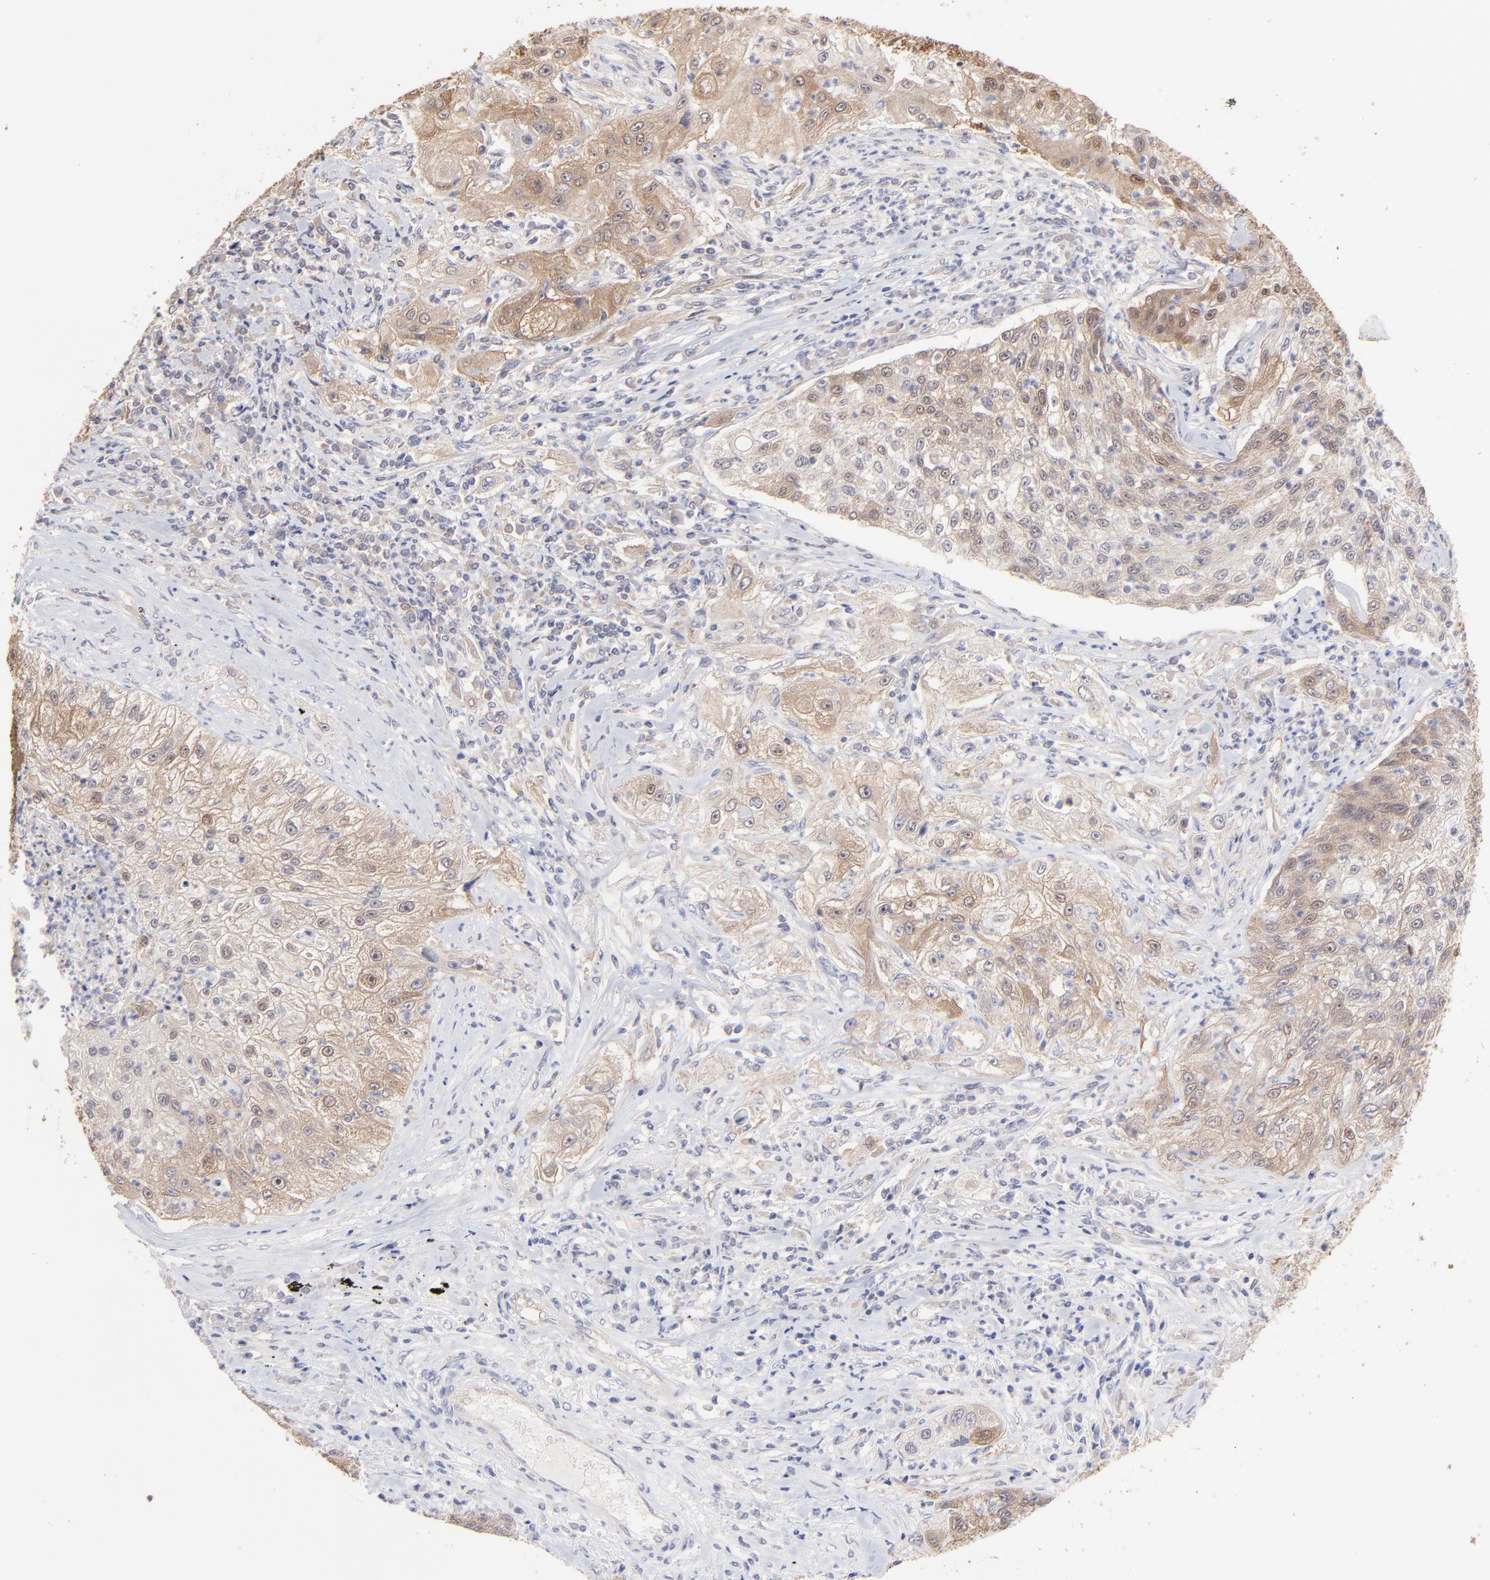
{"staining": {"intensity": "moderate", "quantity": "<25%", "location": "cytoplasmic/membranous"}, "tissue": "lung cancer", "cell_type": "Tumor cells", "image_type": "cancer", "snomed": [{"axis": "morphology", "description": "Inflammation, NOS"}, {"axis": "morphology", "description": "Squamous cell carcinoma, NOS"}, {"axis": "topography", "description": "Lymph node"}, {"axis": "topography", "description": "Soft tissue"}, {"axis": "topography", "description": "Lung"}], "caption": "Protein expression analysis of lung cancer demonstrates moderate cytoplasmic/membranous positivity in approximately <25% of tumor cells. The protein of interest is stained brown, and the nuclei are stained in blue (DAB (3,3'-diaminobenzidine) IHC with brightfield microscopy, high magnification).", "gene": "GART", "patient": {"sex": "male", "age": 66}}